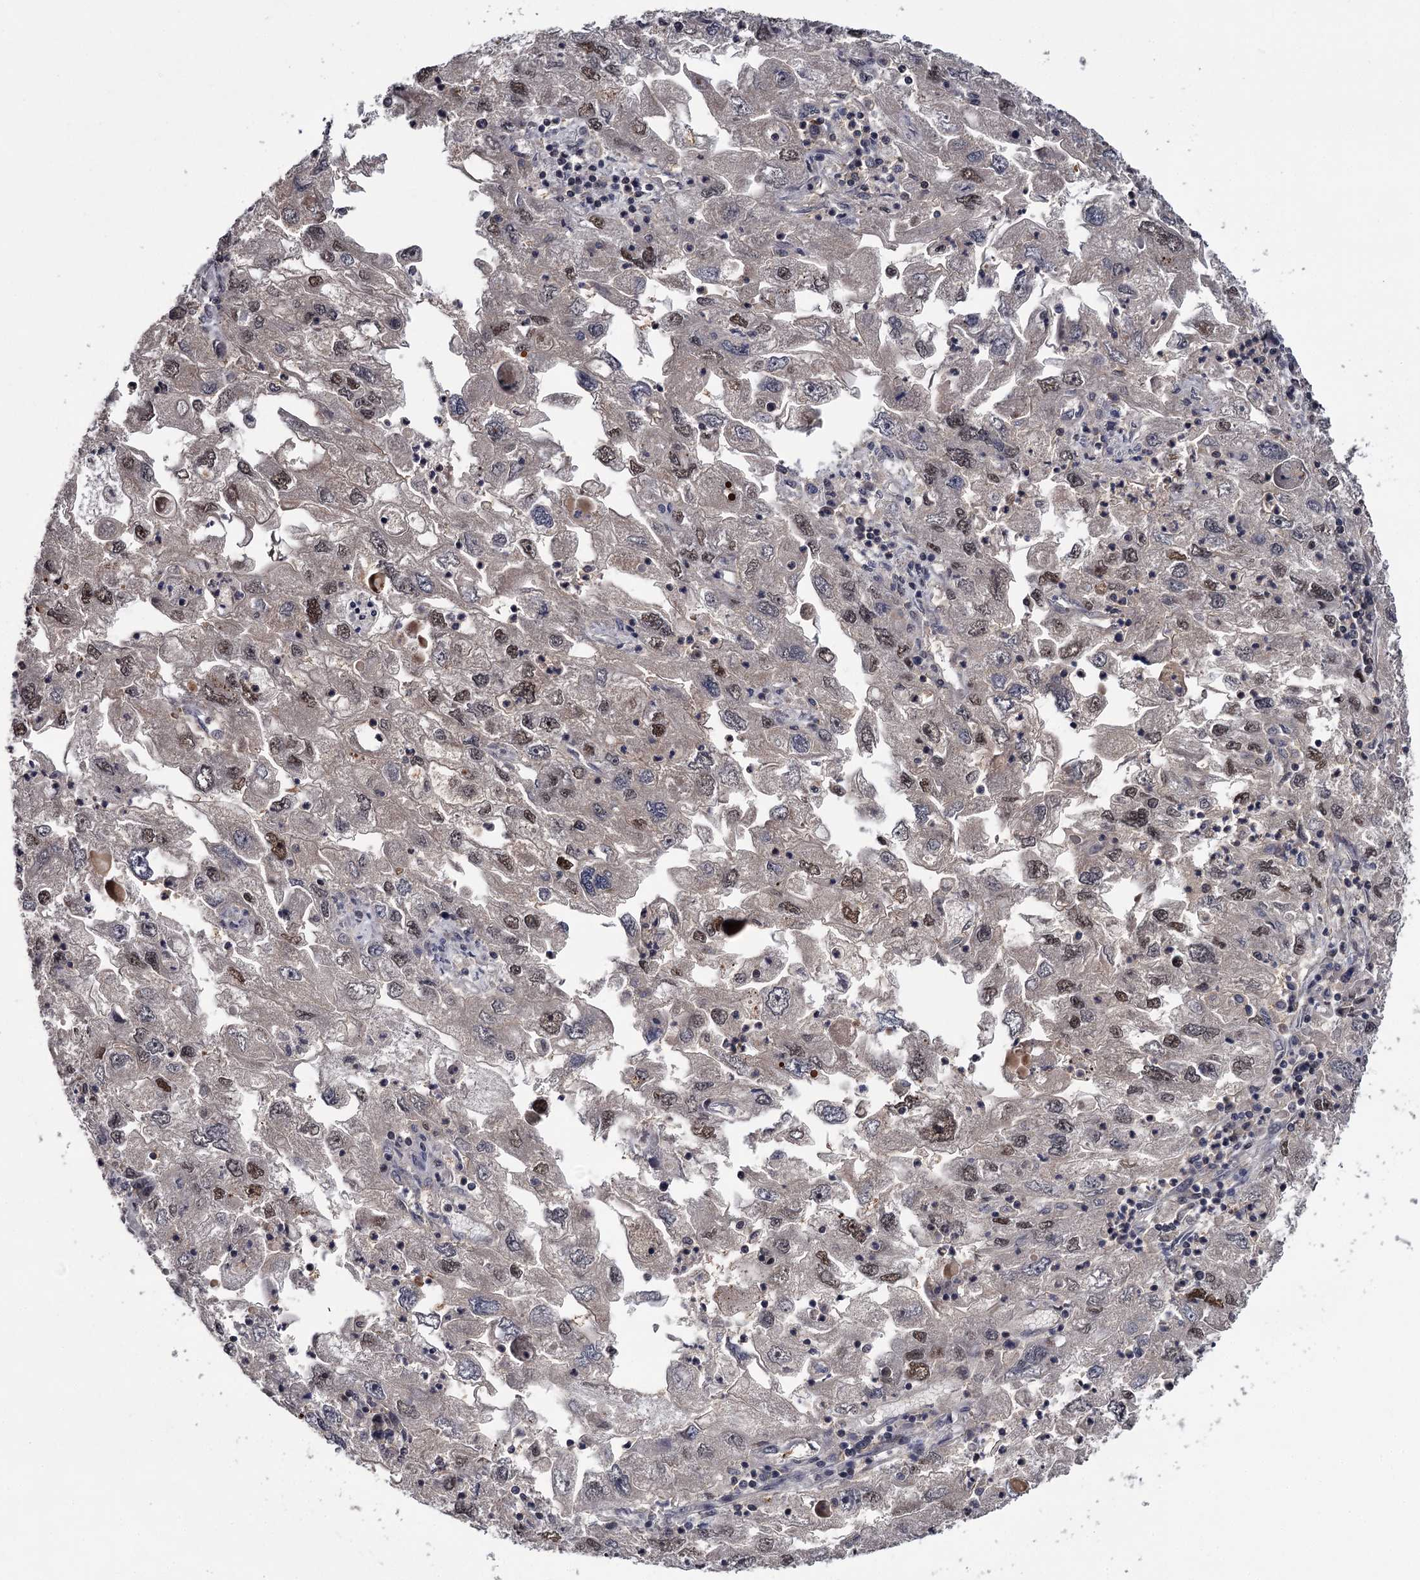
{"staining": {"intensity": "moderate", "quantity": "<25%", "location": "nuclear"}, "tissue": "endometrial cancer", "cell_type": "Tumor cells", "image_type": "cancer", "snomed": [{"axis": "morphology", "description": "Adenocarcinoma, NOS"}, {"axis": "topography", "description": "Endometrium"}], "caption": "Immunohistochemical staining of human endometrial adenocarcinoma exhibits low levels of moderate nuclear positivity in approximately <25% of tumor cells. Immunohistochemistry stains the protein of interest in brown and the nuclei are stained blue.", "gene": "GTSF1", "patient": {"sex": "female", "age": 49}}